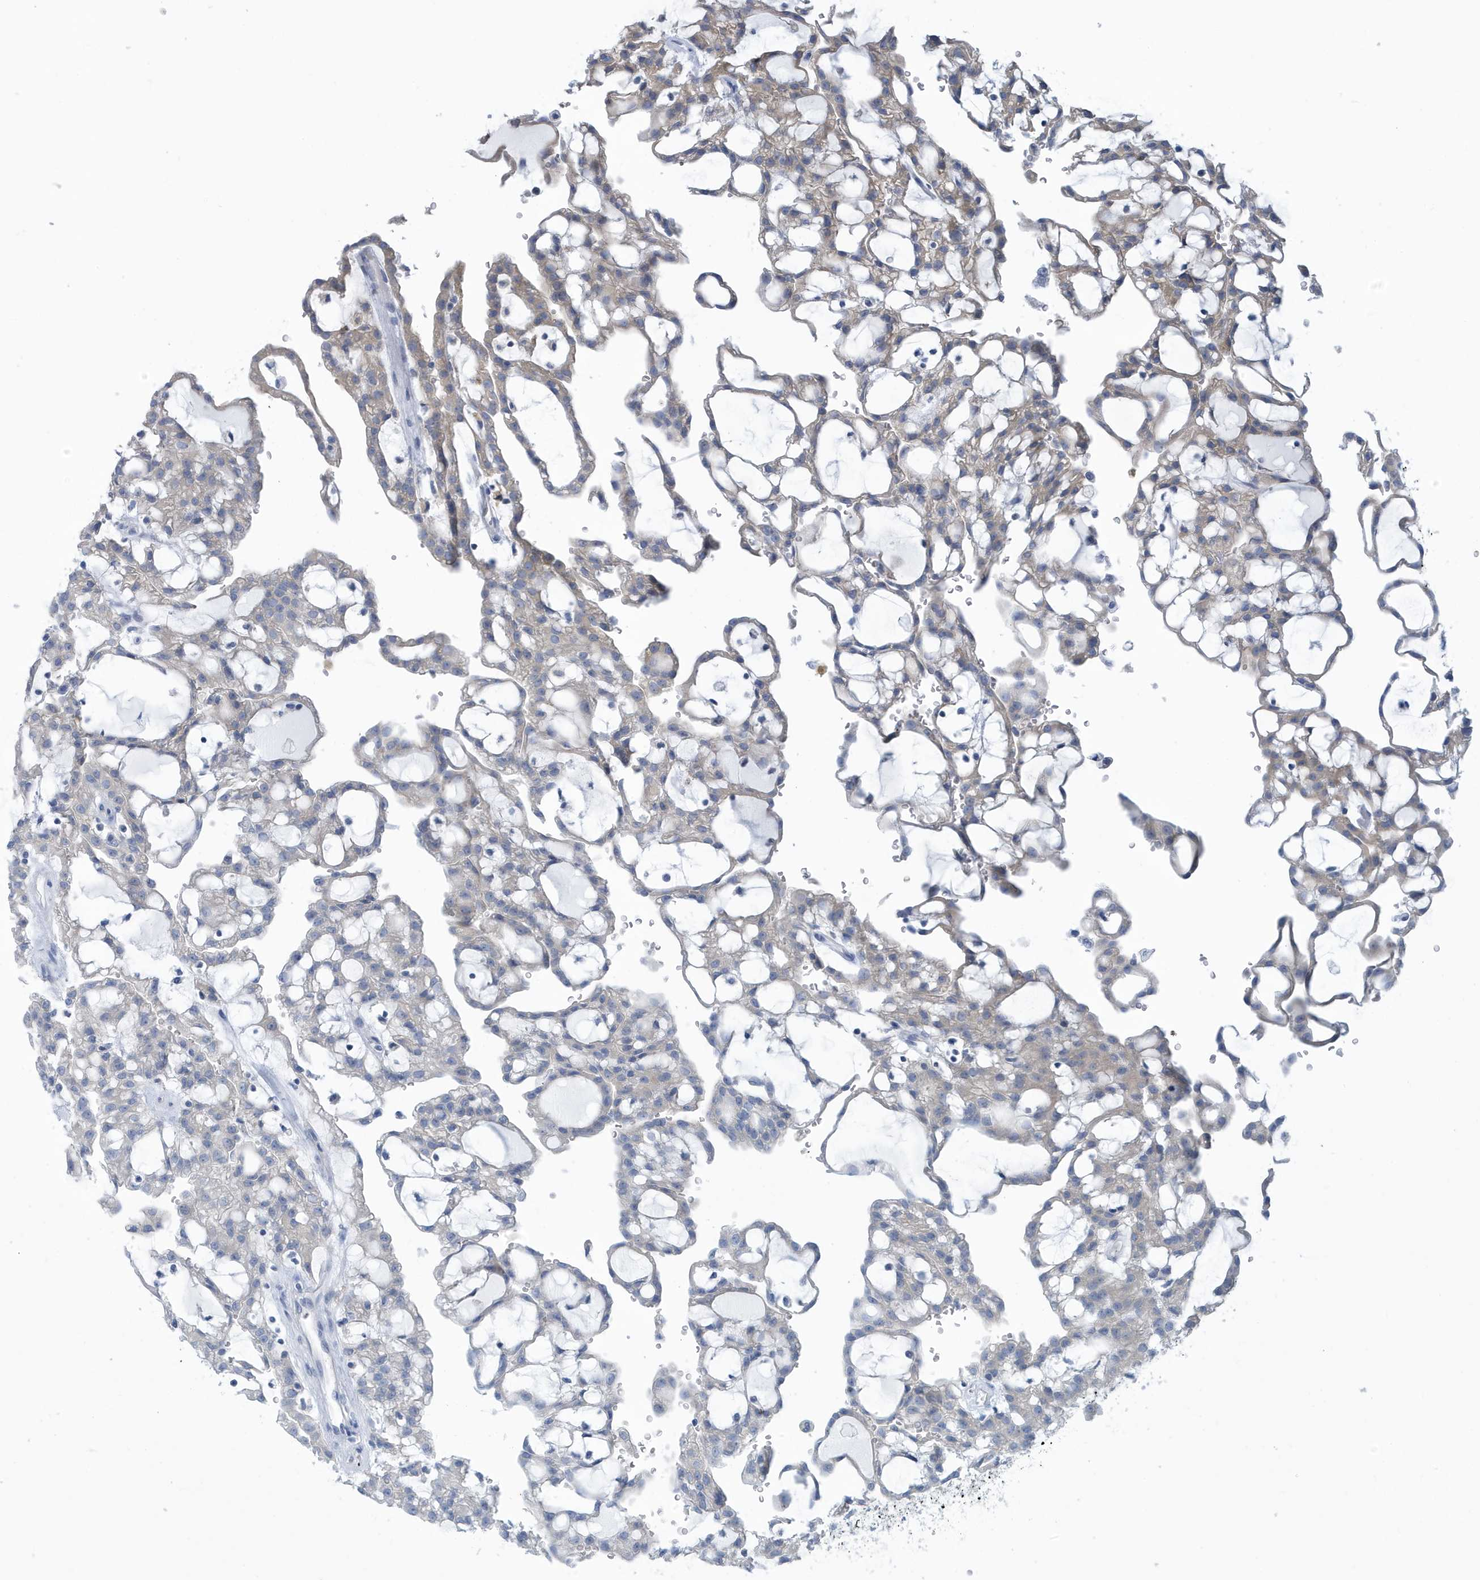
{"staining": {"intensity": "negative", "quantity": "none", "location": "none"}, "tissue": "renal cancer", "cell_type": "Tumor cells", "image_type": "cancer", "snomed": [{"axis": "morphology", "description": "Adenocarcinoma, NOS"}, {"axis": "topography", "description": "Kidney"}], "caption": "Tumor cells are negative for protein expression in human adenocarcinoma (renal). The staining is performed using DAB (3,3'-diaminobenzidine) brown chromogen with nuclei counter-stained in using hematoxylin.", "gene": "VTA1", "patient": {"sex": "male", "age": 63}}